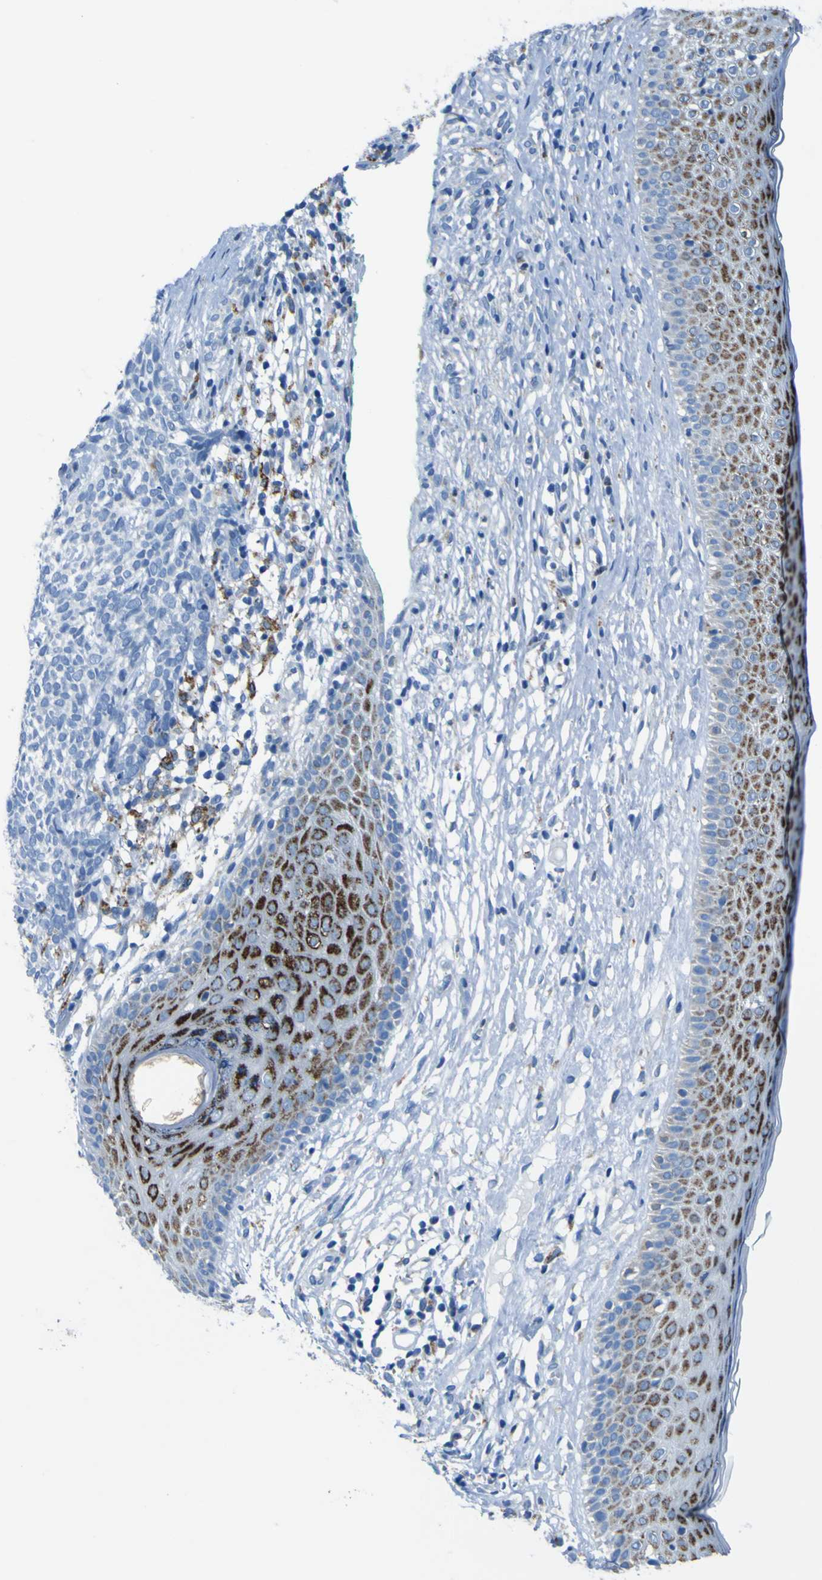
{"staining": {"intensity": "moderate", "quantity": "<25%", "location": "cytoplasmic/membranous"}, "tissue": "skin cancer", "cell_type": "Tumor cells", "image_type": "cancer", "snomed": [{"axis": "morphology", "description": "Basal cell carcinoma"}, {"axis": "topography", "description": "Skin"}], "caption": "A high-resolution micrograph shows immunohistochemistry staining of skin basal cell carcinoma, which reveals moderate cytoplasmic/membranous positivity in about <25% of tumor cells.", "gene": "ACSL1", "patient": {"sex": "female", "age": 84}}